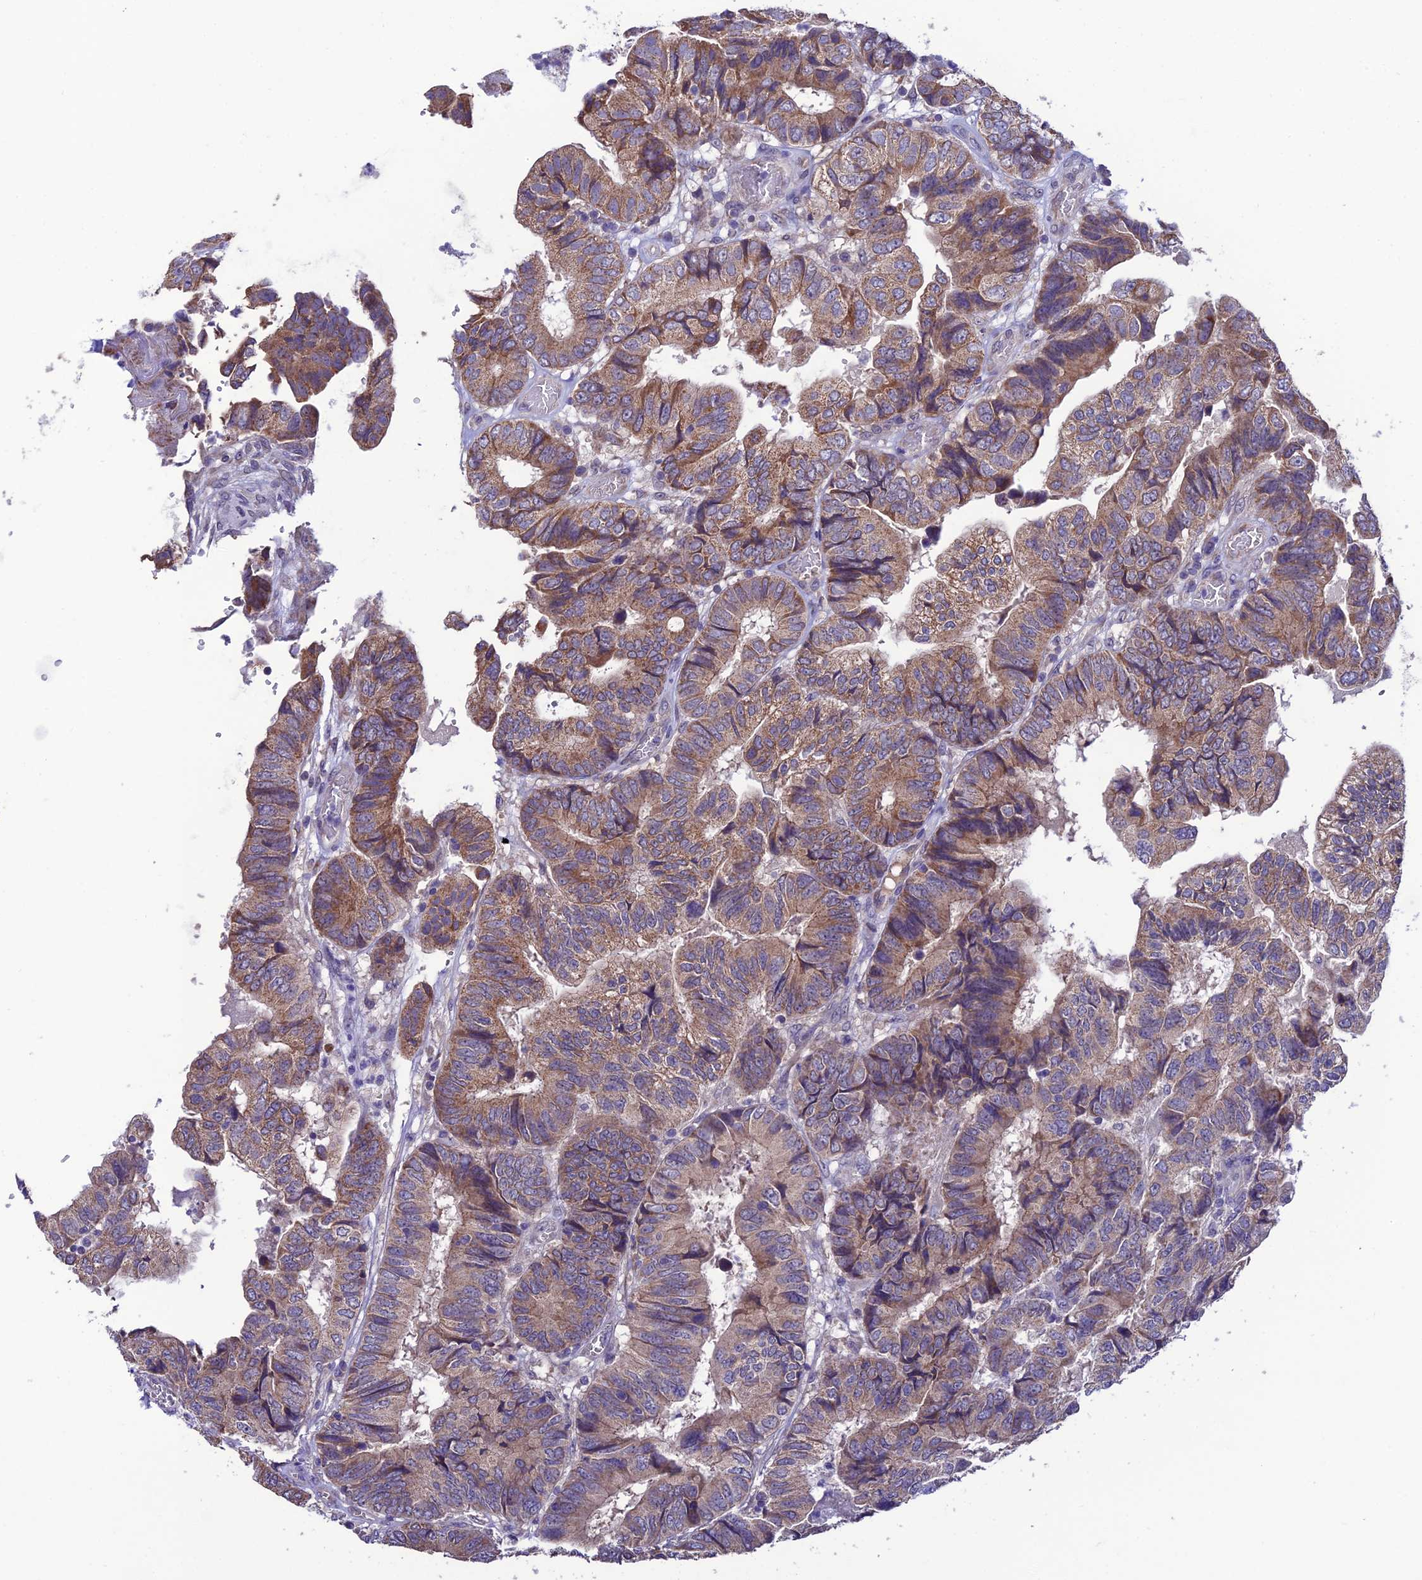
{"staining": {"intensity": "moderate", "quantity": ">75%", "location": "cytoplasmic/membranous"}, "tissue": "colorectal cancer", "cell_type": "Tumor cells", "image_type": "cancer", "snomed": [{"axis": "morphology", "description": "Adenocarcinoma, NOS"}, {"axis": "topography", "description": "Colon"}], "caption": "A photomicrograph of colorectal cancer stained for a protein exhibits moderate cytoplasmic/membranous brown staining in tumor cells.", "gene": "HOGA1", "patient": {"sex": "male", "age": 85}}